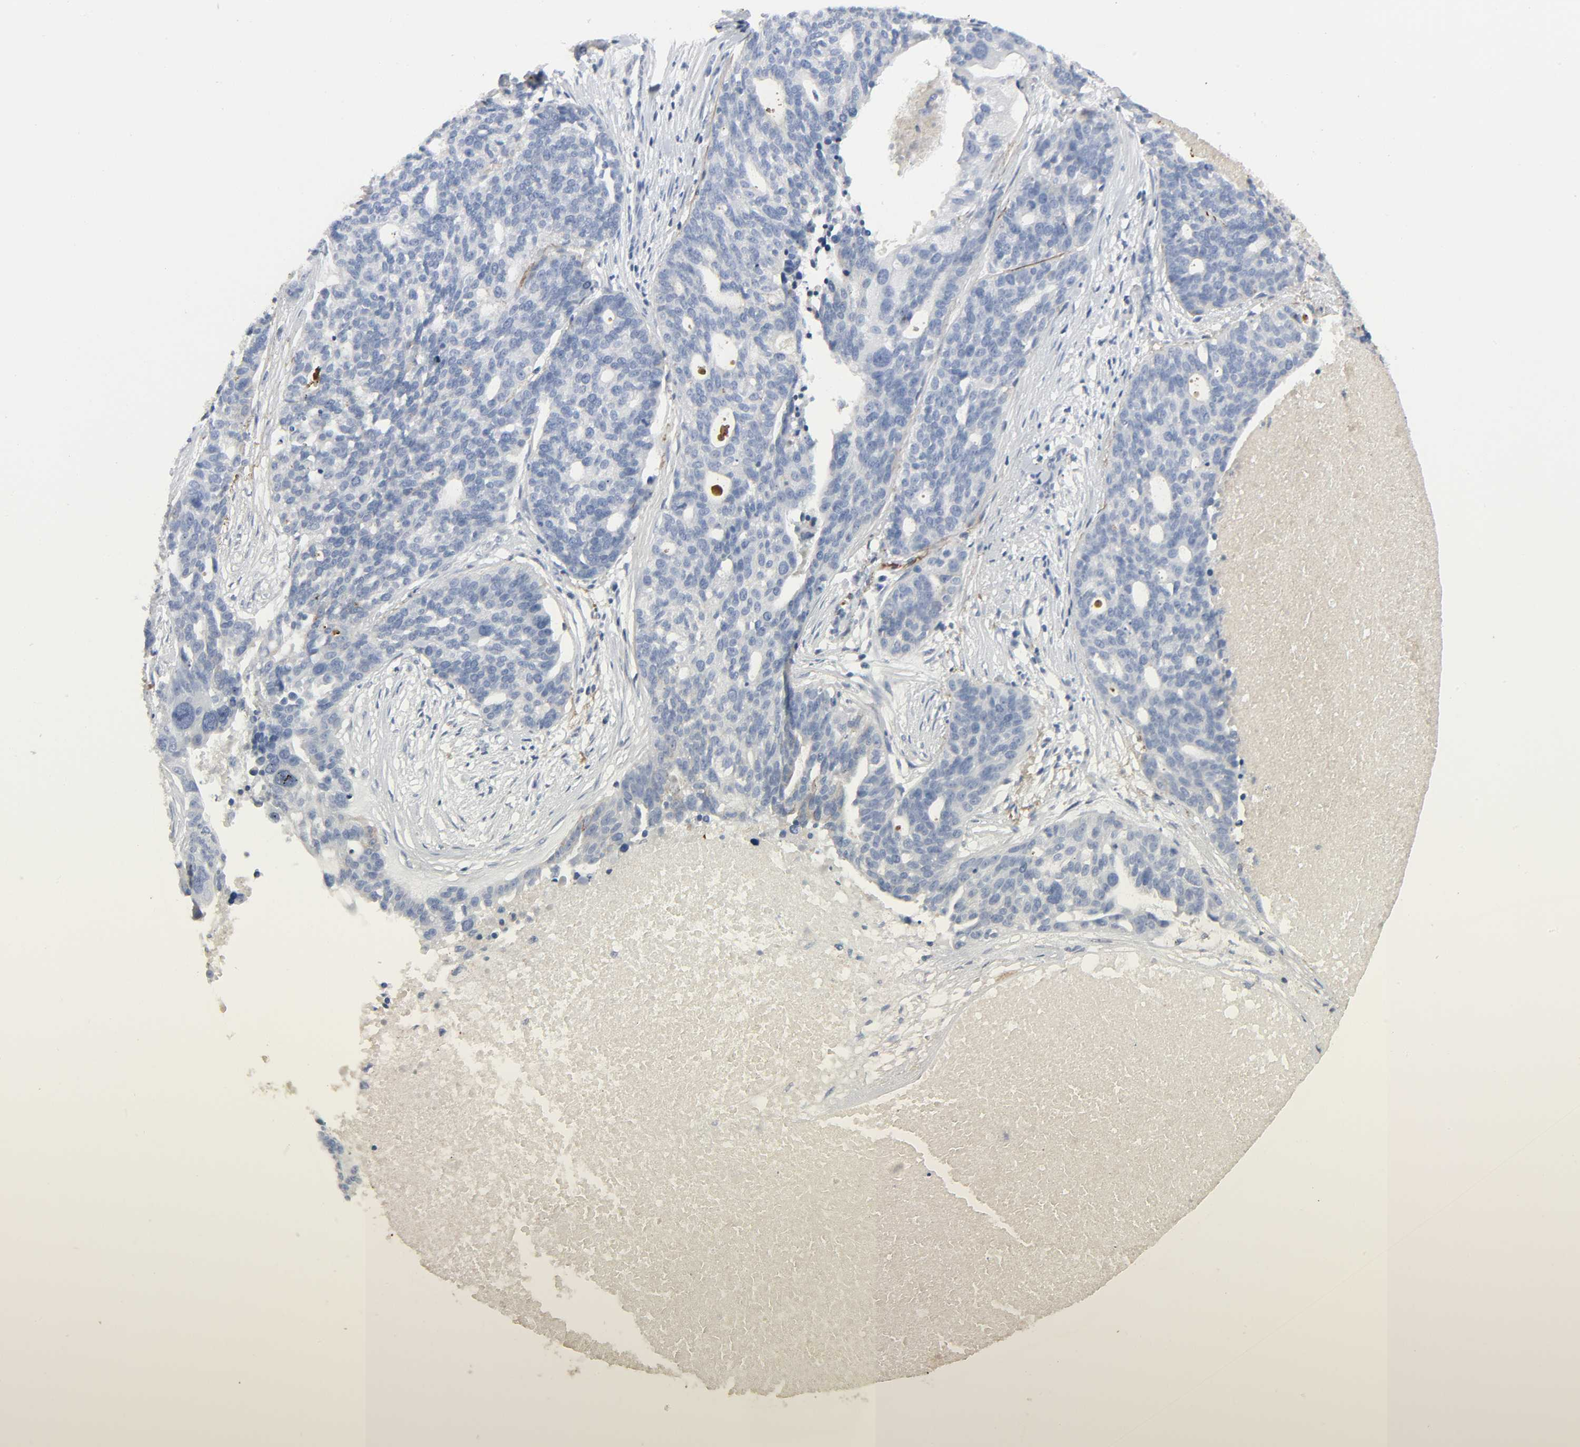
{"staining": {"intensity": "negative", "quantity": "none", "location": "none"}, "tissue": "ovarian cancer", "cell_type": "Tumor cells", "image_type": "cancer", "snomed": [{"axis": "morphology", "description": "Cystadenocarcinoma, serous, NOS"}, {"axis": "topography", "description": "Ovary"}], "caption": "High power microscopy histopathology image of an immunohistochemistry image of ovarian serous cystadenocarcinoma, revealing no significant staining in tumor cells.", "gene": "FBLN5", "patient": {"sex": "female", "age": 59}}